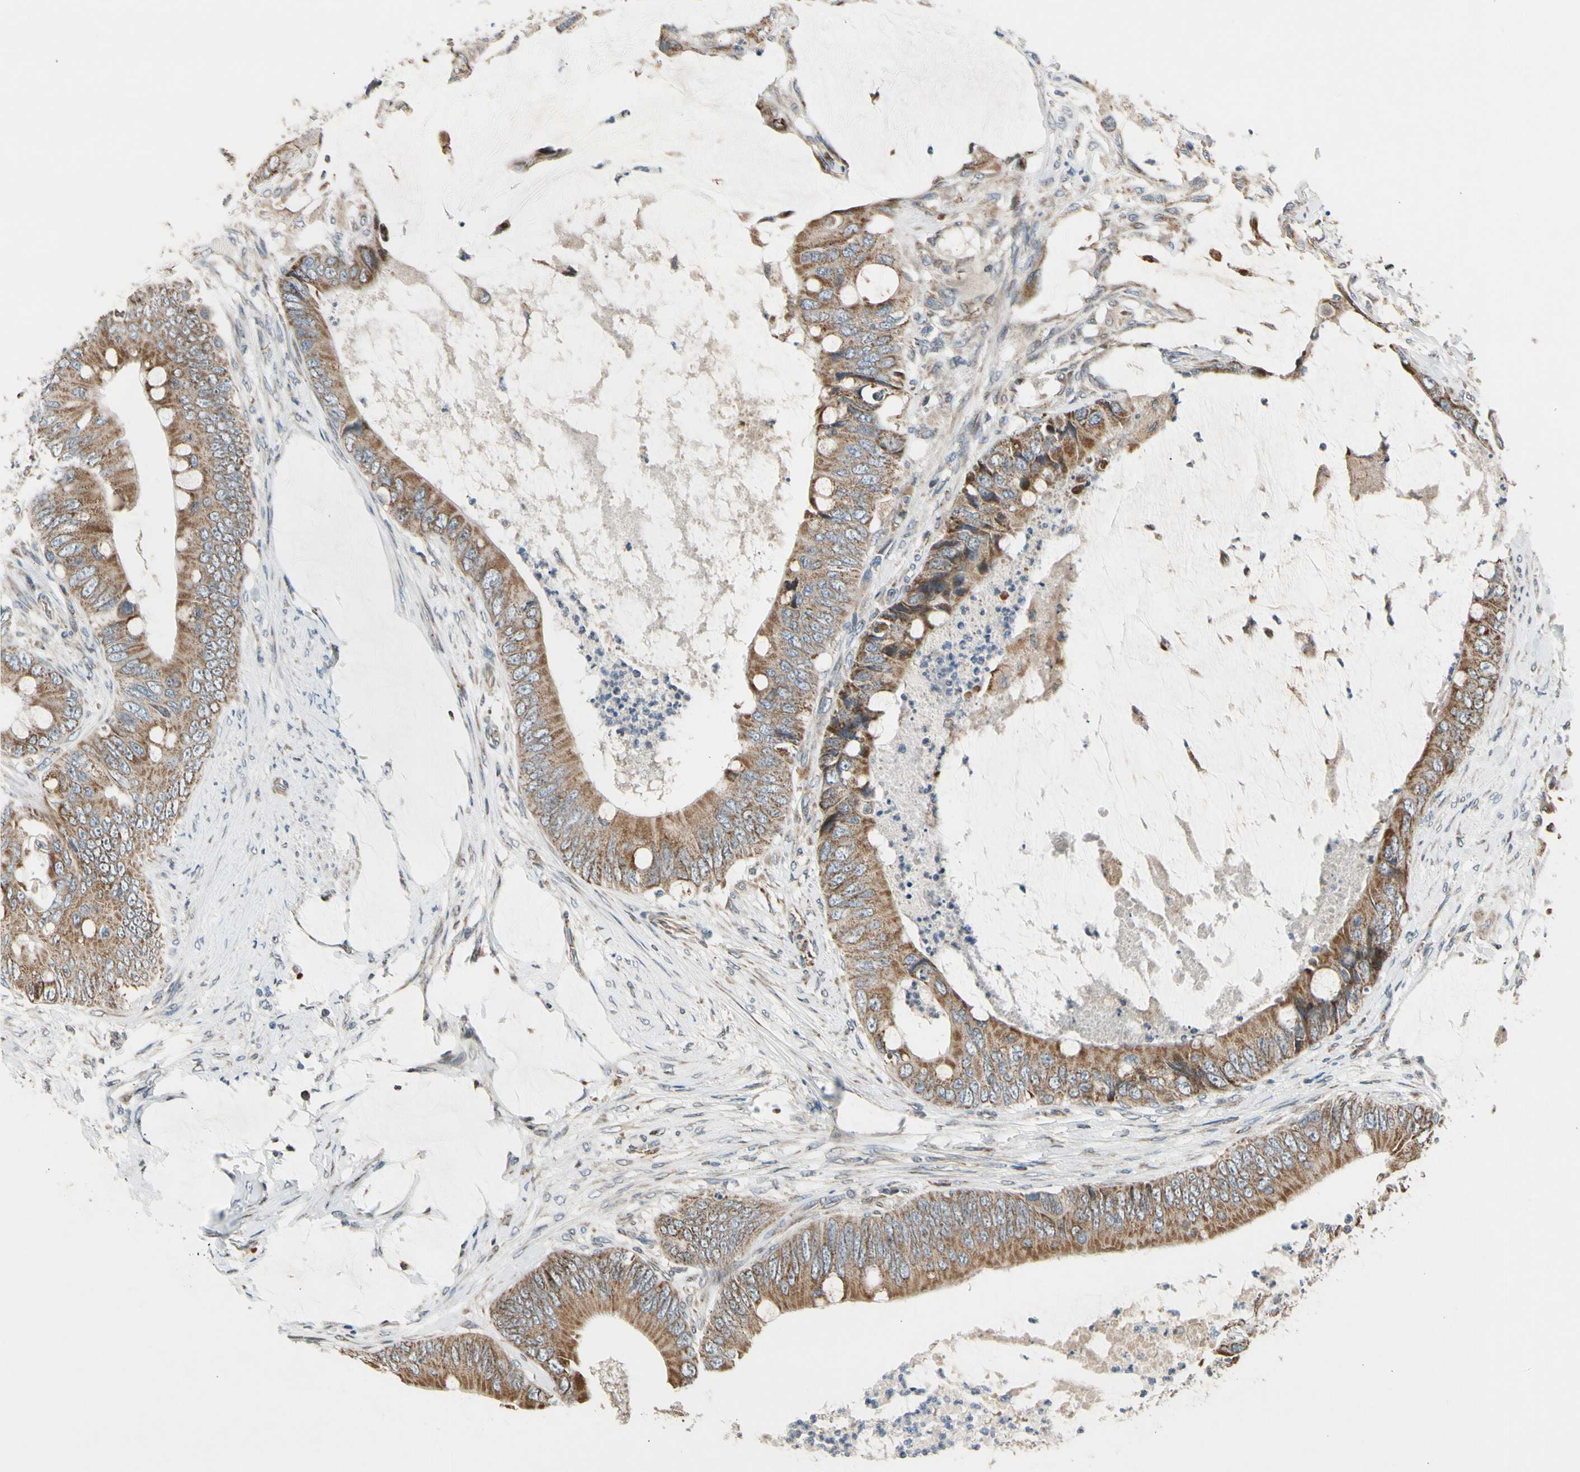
{"staining": {"intensity": "moderate", "quantity": ">75%", "location": "cytoplasmic/membranous"}, "tissue": "colorectal cancer", "cell_type": "Tumor cells", "image_type": "cancer", "snomed": [{"axis": "morphology", "description": "Adenocarcinoma, NOS"}, {"axis": "topography", "description": "Rectum"}], "caption": "Immunohistochemistry (IHC) of colorectal adenocarcinoma reveals medium levels of moderate cytoplasmic/membranous staining in about >75% of tumor cells. (brown staining indicates protein expression, while blue staining denotes nuclei).", "gene": "NPHP3", "patient": {"sex": "female", "age": 77}}